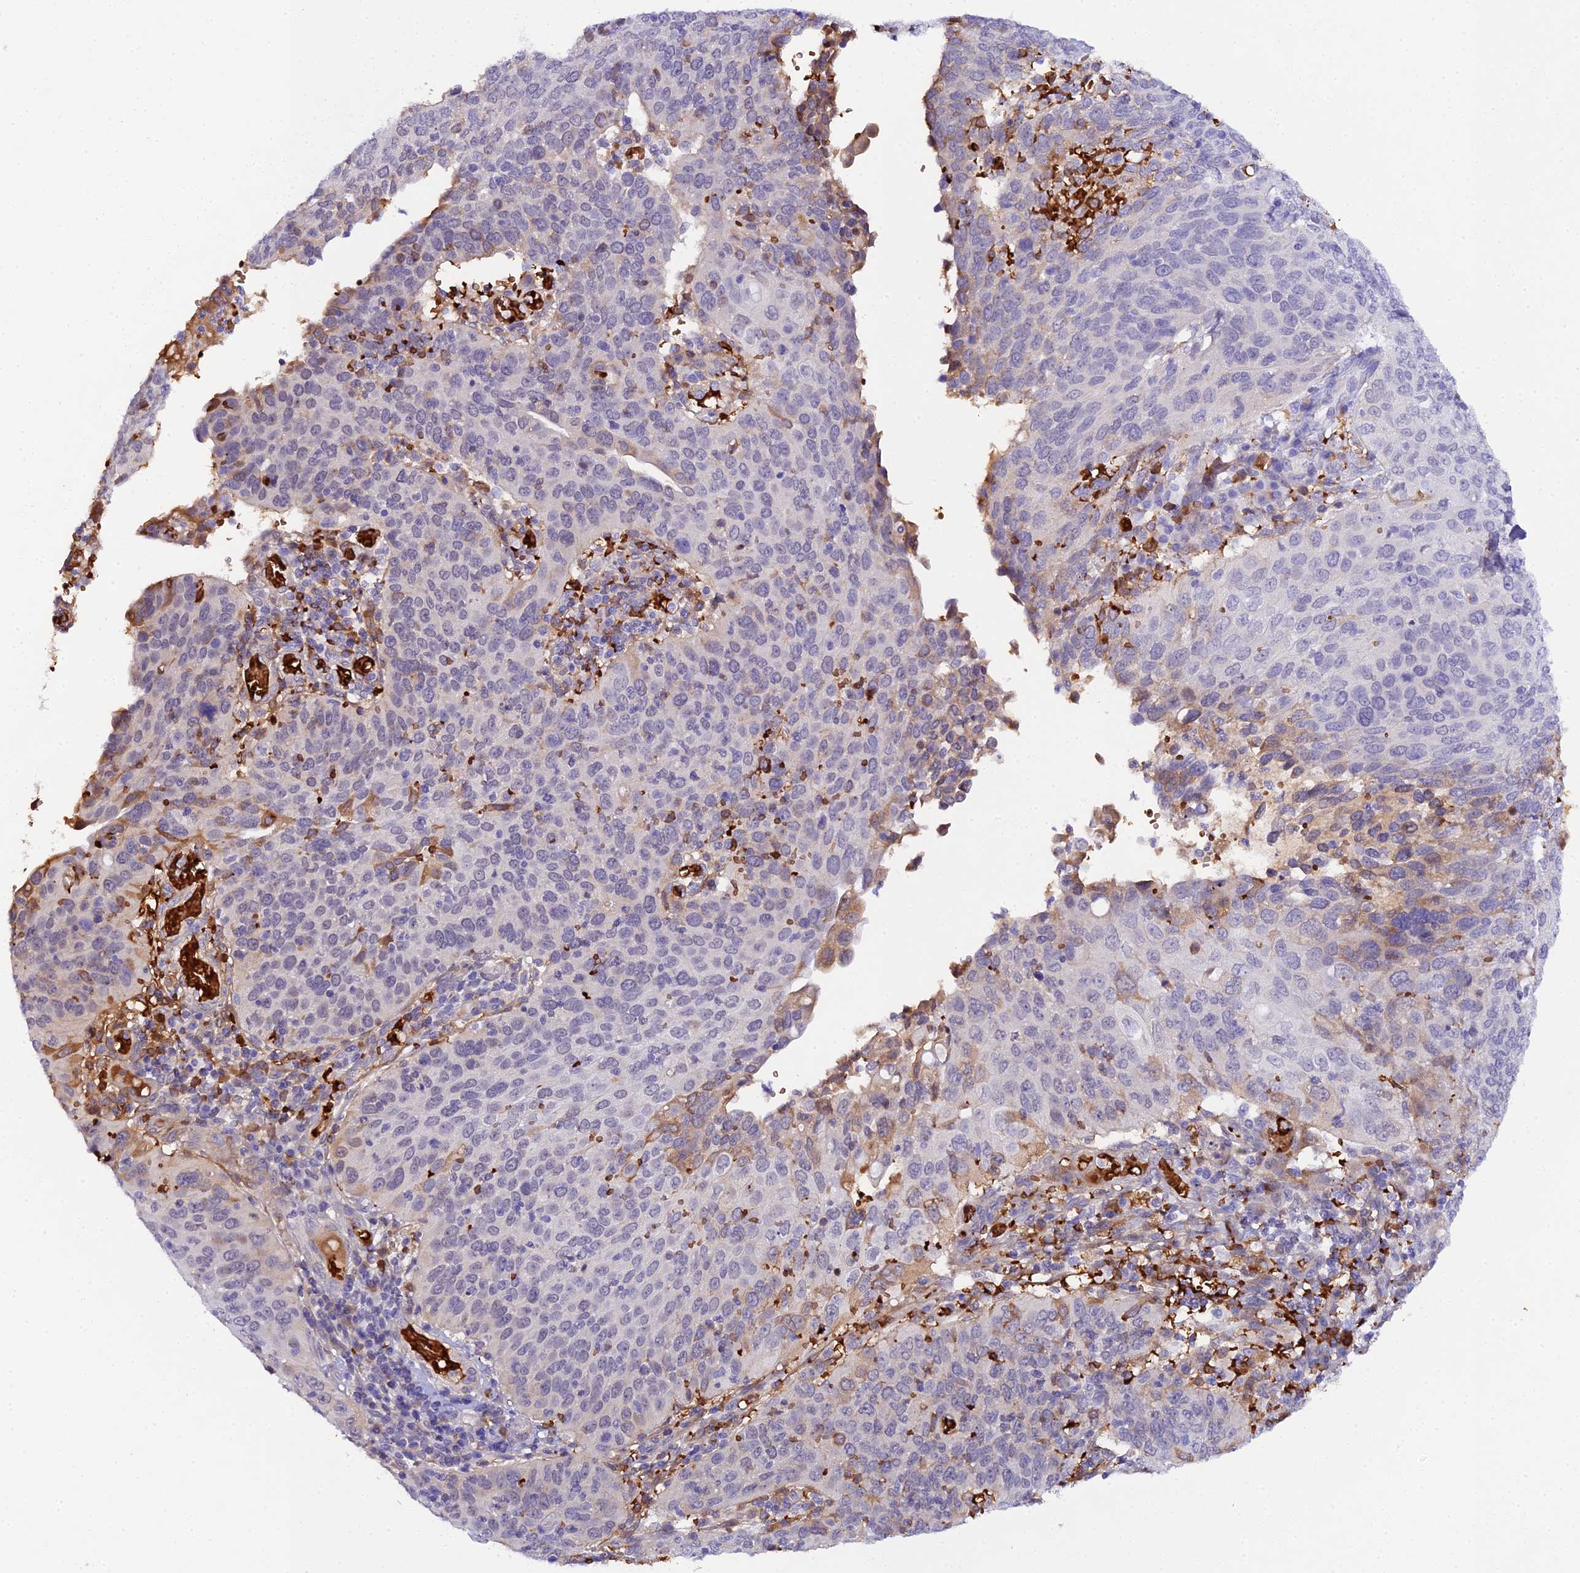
{"staining": {"intensity": "weak", "quantity": "<25%", "location": "cytoplasmic/membranous"}, "tissue": "cervical cancer", "cell_type": "Tumor cells", "image_type": "cancer", "snomed": [{"axis": "morphology", "description": "Squamous cell carcinoma, NOS"}, {"axis": "topography", "description": "Cervix"}], "caption": "Human cervical cancer (squamous cell carcinoma) stained for a protein using immunohistochemistry displays no positivity in tumor cells.", "gene": "CFAP45", "patient": {"sex": "female", "age": 36}}